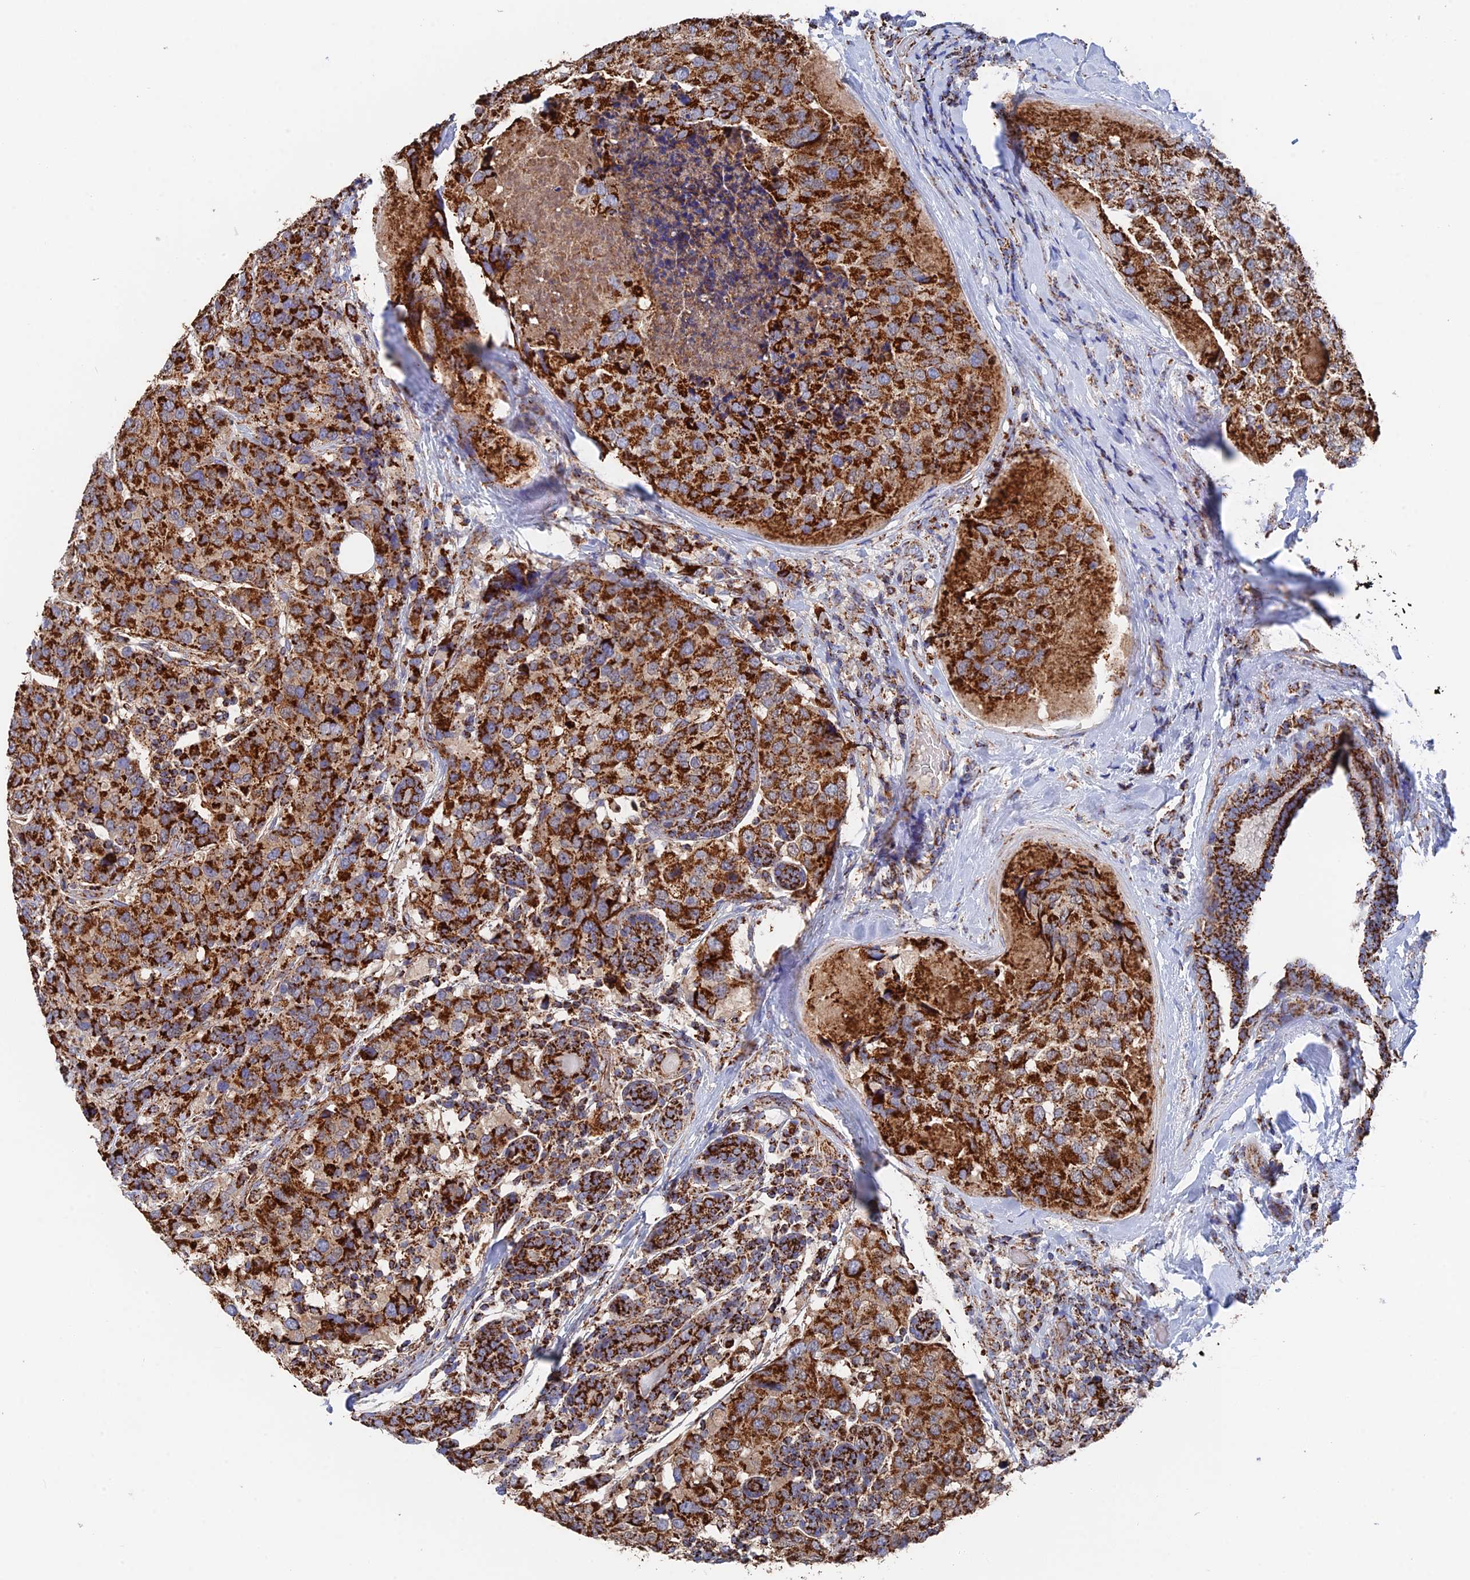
{"staining": {"intensity": "strong", "quantity": ">75%", "location": "cytoplasmic/membranous"}, "tissue": "breast cancer", "cell_type": "Tumor cells", "image_type": "cancer", "snomed": [{"axis": "morphology", "description": "Lobular carcinoma"}, {"axis": "topography", "description": "Breast"}], "caption": "Immunohistochemical staining of breast cancer demonstrates high levels of strong cytoplasmic/membranous positivity in approximately >75% of tumor cells.", "gene": "HAUS8", "patient": {"sex": "female", "age": 59}}